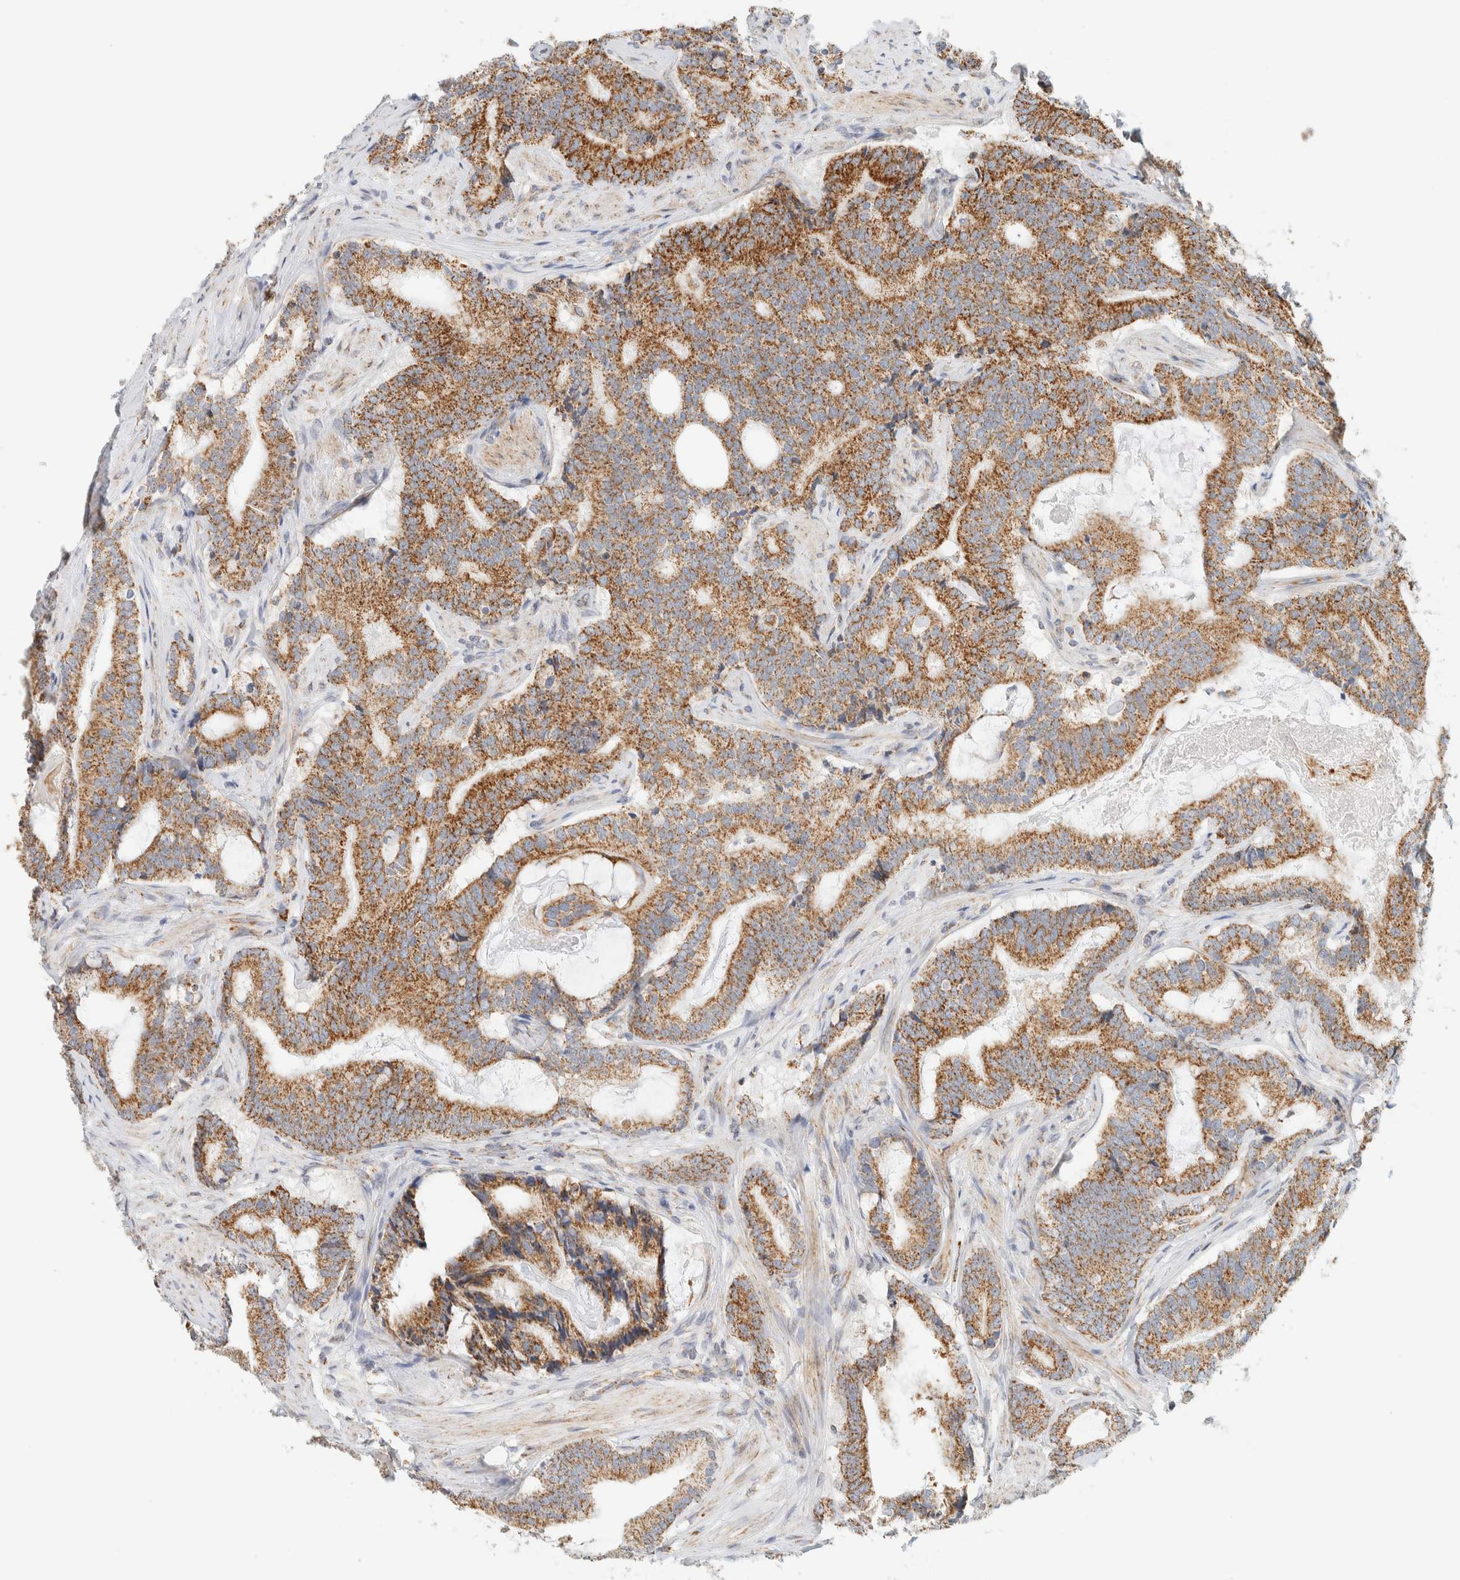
{"staining": {"intensity": "moderate", "quantity": ">75%", "location": "cytoplasmic/membranous"}, "tissue": "prostate cancer", "cell_type": "Tumor cells", "image_type": "cancer", "snomed": [{"axis": "morphology", "description": "Adenocarcinoma, High grade"}, {"axis": "topography", "description": "Prostate"}], "caption": "An image of human adenocarcinoma (high-grade) (prostate) stained for a protein reveals moderate cytoplasmic/membranous brown staining in tumor cells. Immunohistochemistry (ihc) stains the protein in brown and the nuclei are stained blue.", "gene": "KIFAP3", "patient": {"sex": "male", "age": 55}}